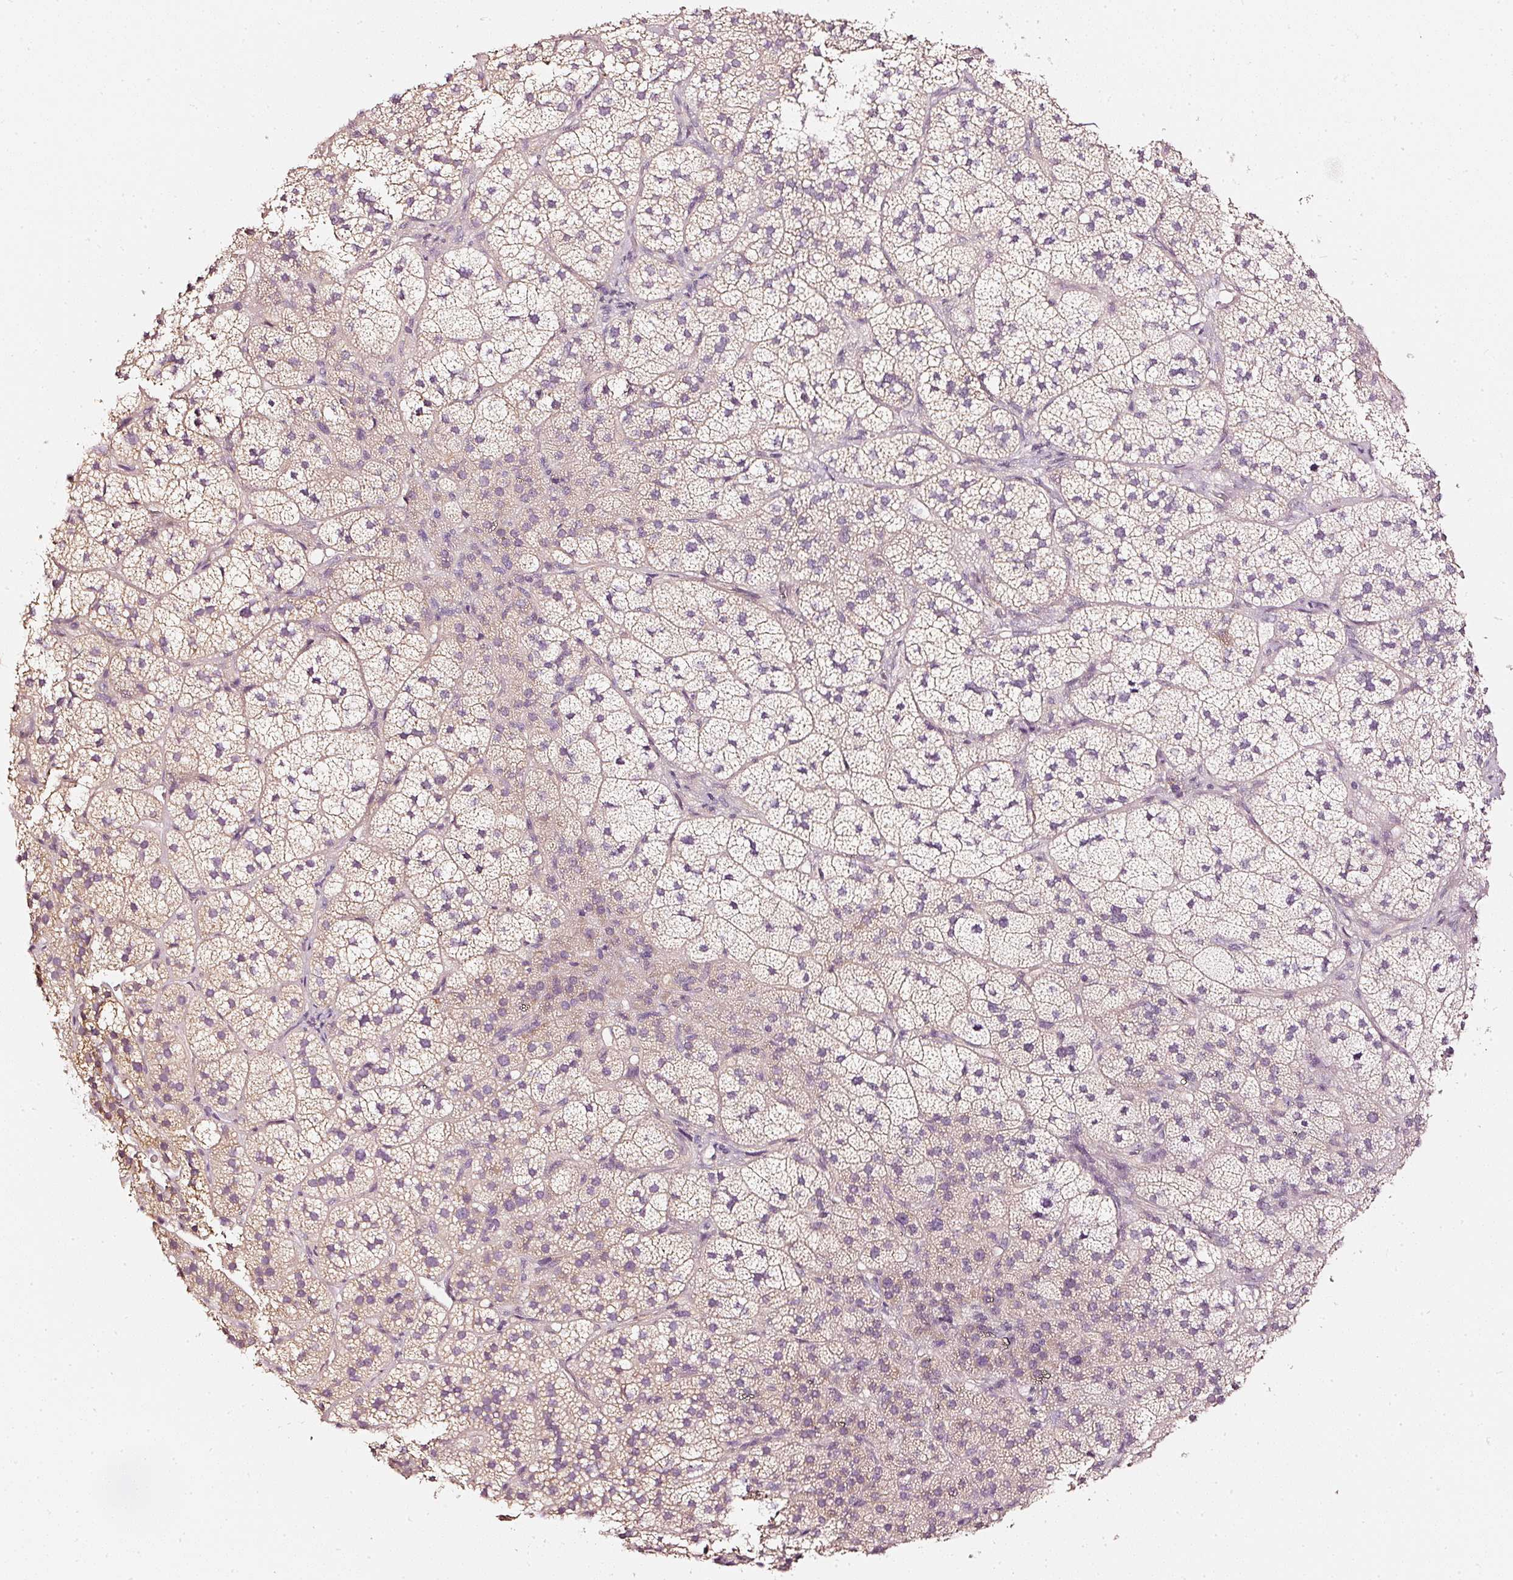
{"staining": {"intensity": "weak", "quantity": "25%-75%", "location": "cytoplasmic/membranous"}, "tissue": "adrenal gland", "cell_type": "Glandular cells", "image_type": "normal", "snomed": [{"axis": "morphology", "description": "Normal tissue, NOS"}, {"axis": "topography", "description": "Adrenal gland"}], "caption": "Glandular cells exhibit low levels of weak cytoplasmic/membranous positivity in about 25%-75% of cells in normal adrenal gland. (DAB (3,3'-diaminobenzidine) IHC with brightfield microscopy, high magnification).", "gene": "CNP", "patient": {"sex": "female", "age": 58}}